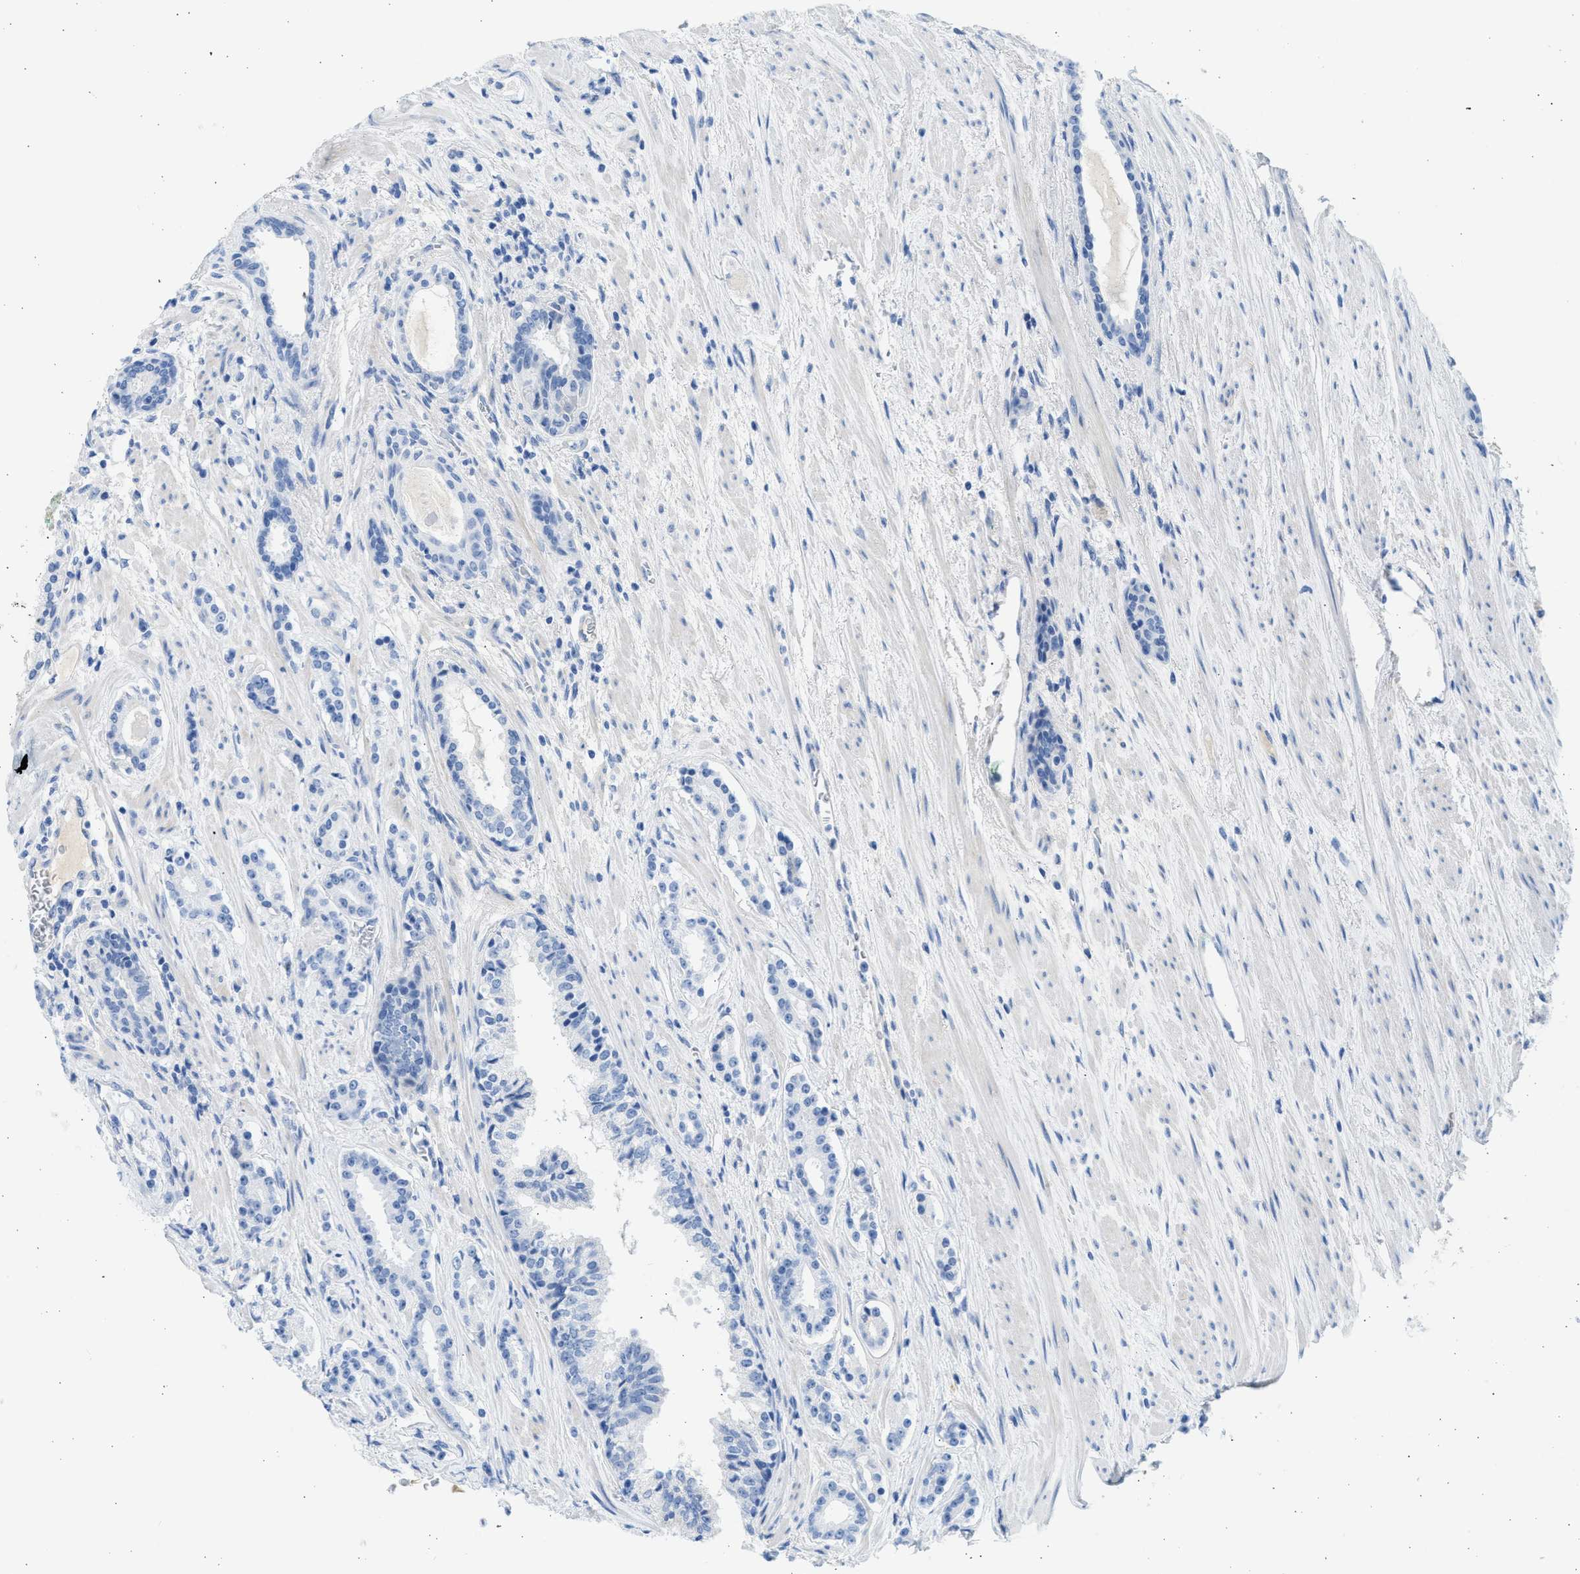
{"staining": {"intensity": "negative", "quantity": "none", "location": "none"}, "tissue": "prostate cancer", "cell_type": "Tumor cells", "image_type": "cancer", "snomed": [{"axis": "morphology", "description": "Adenocarcinoma, High grade"}, {"axis": "topography", "description": "Prostate"}], "caption": "Photomicrograph shows no significant protein staining in tumor cells of prostate cancer.", "gene": "SPATA3", "patient": {"sex": "male", "age": 71}}